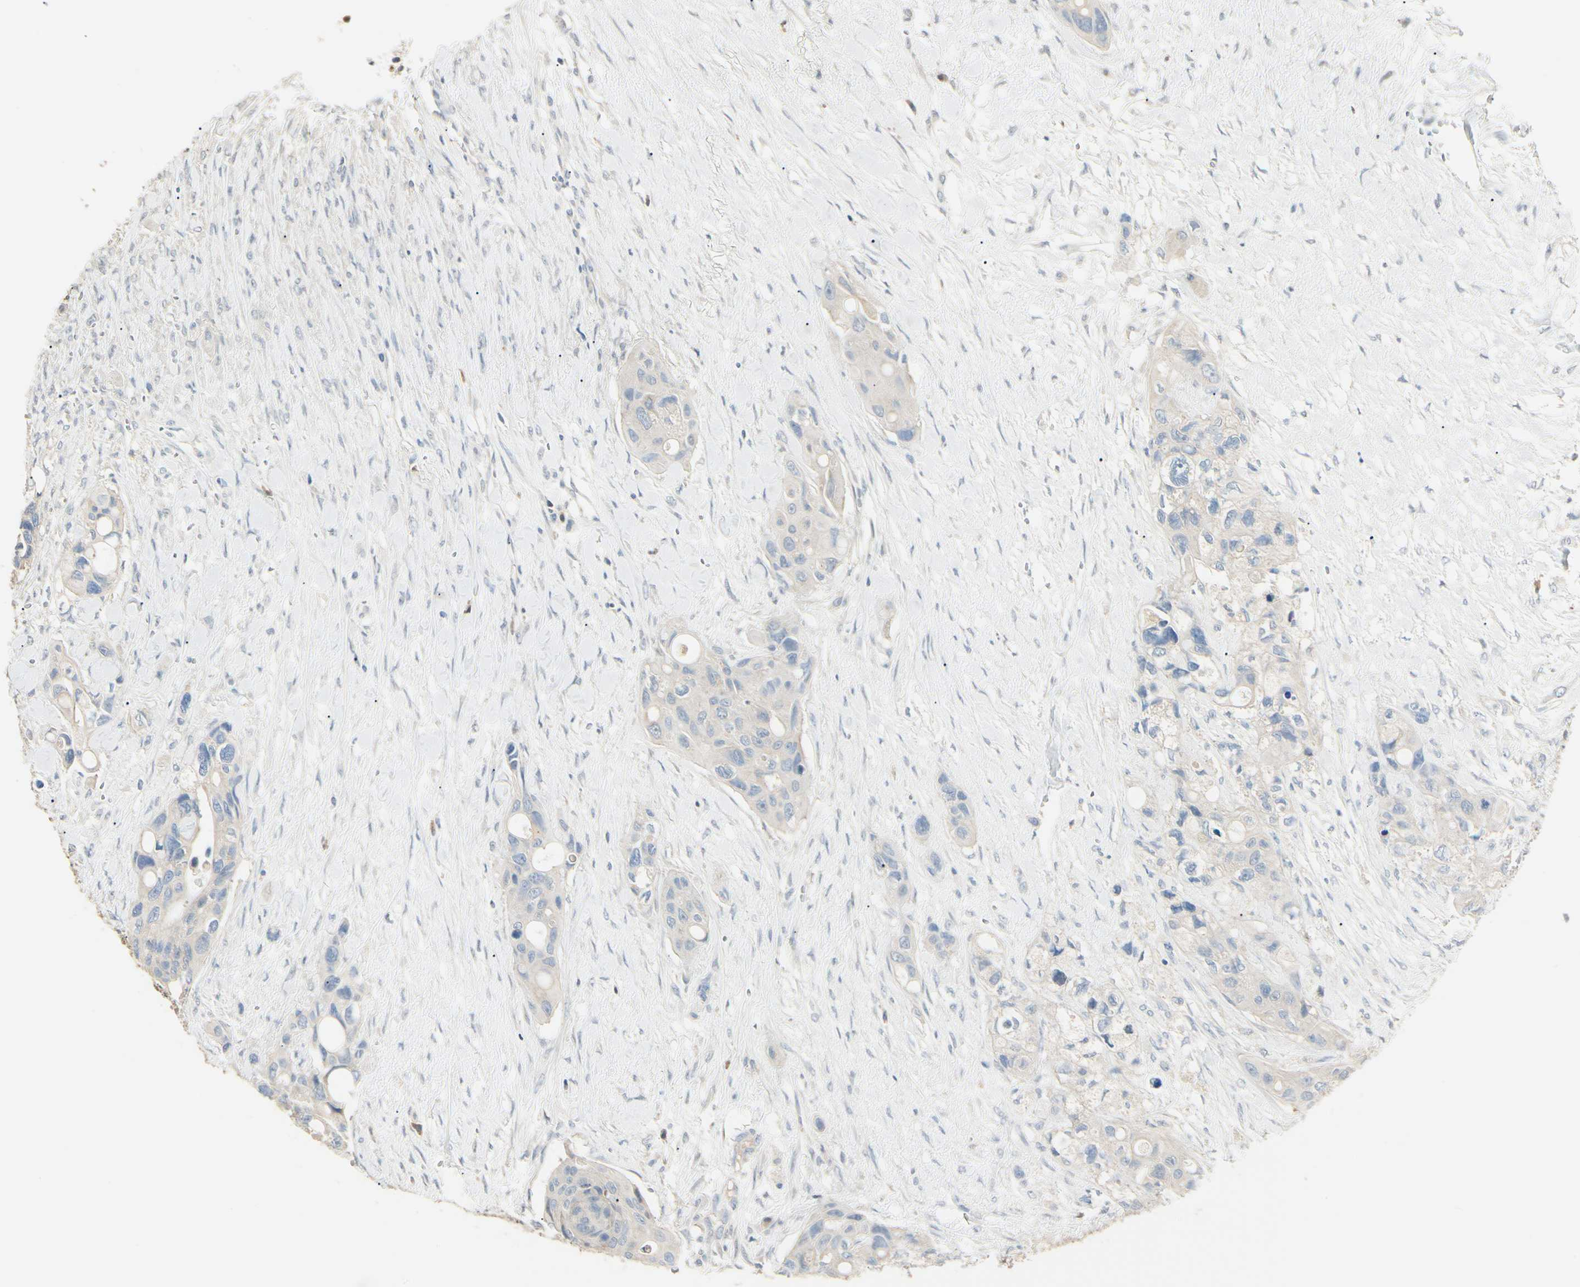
{"staining": {"intensity": "negative", "quantity": "none", "location": "none"}, "tissue": "colorectal cancer", "cell_type": "Tumor cells", "image_type": "cancer", "snomed": [{"axis": "morphology", "description": "Adenocarcinoma, NOS"}, {"axis": "topography", "description": "Colon"}], "caption": "This is an immunohistochemistry photomicrograph of adenocarcinoma (colorectal). There is no staining in tumor cells.", "gene": "GNE", "patient": {"sex": "female", "age": 57}}